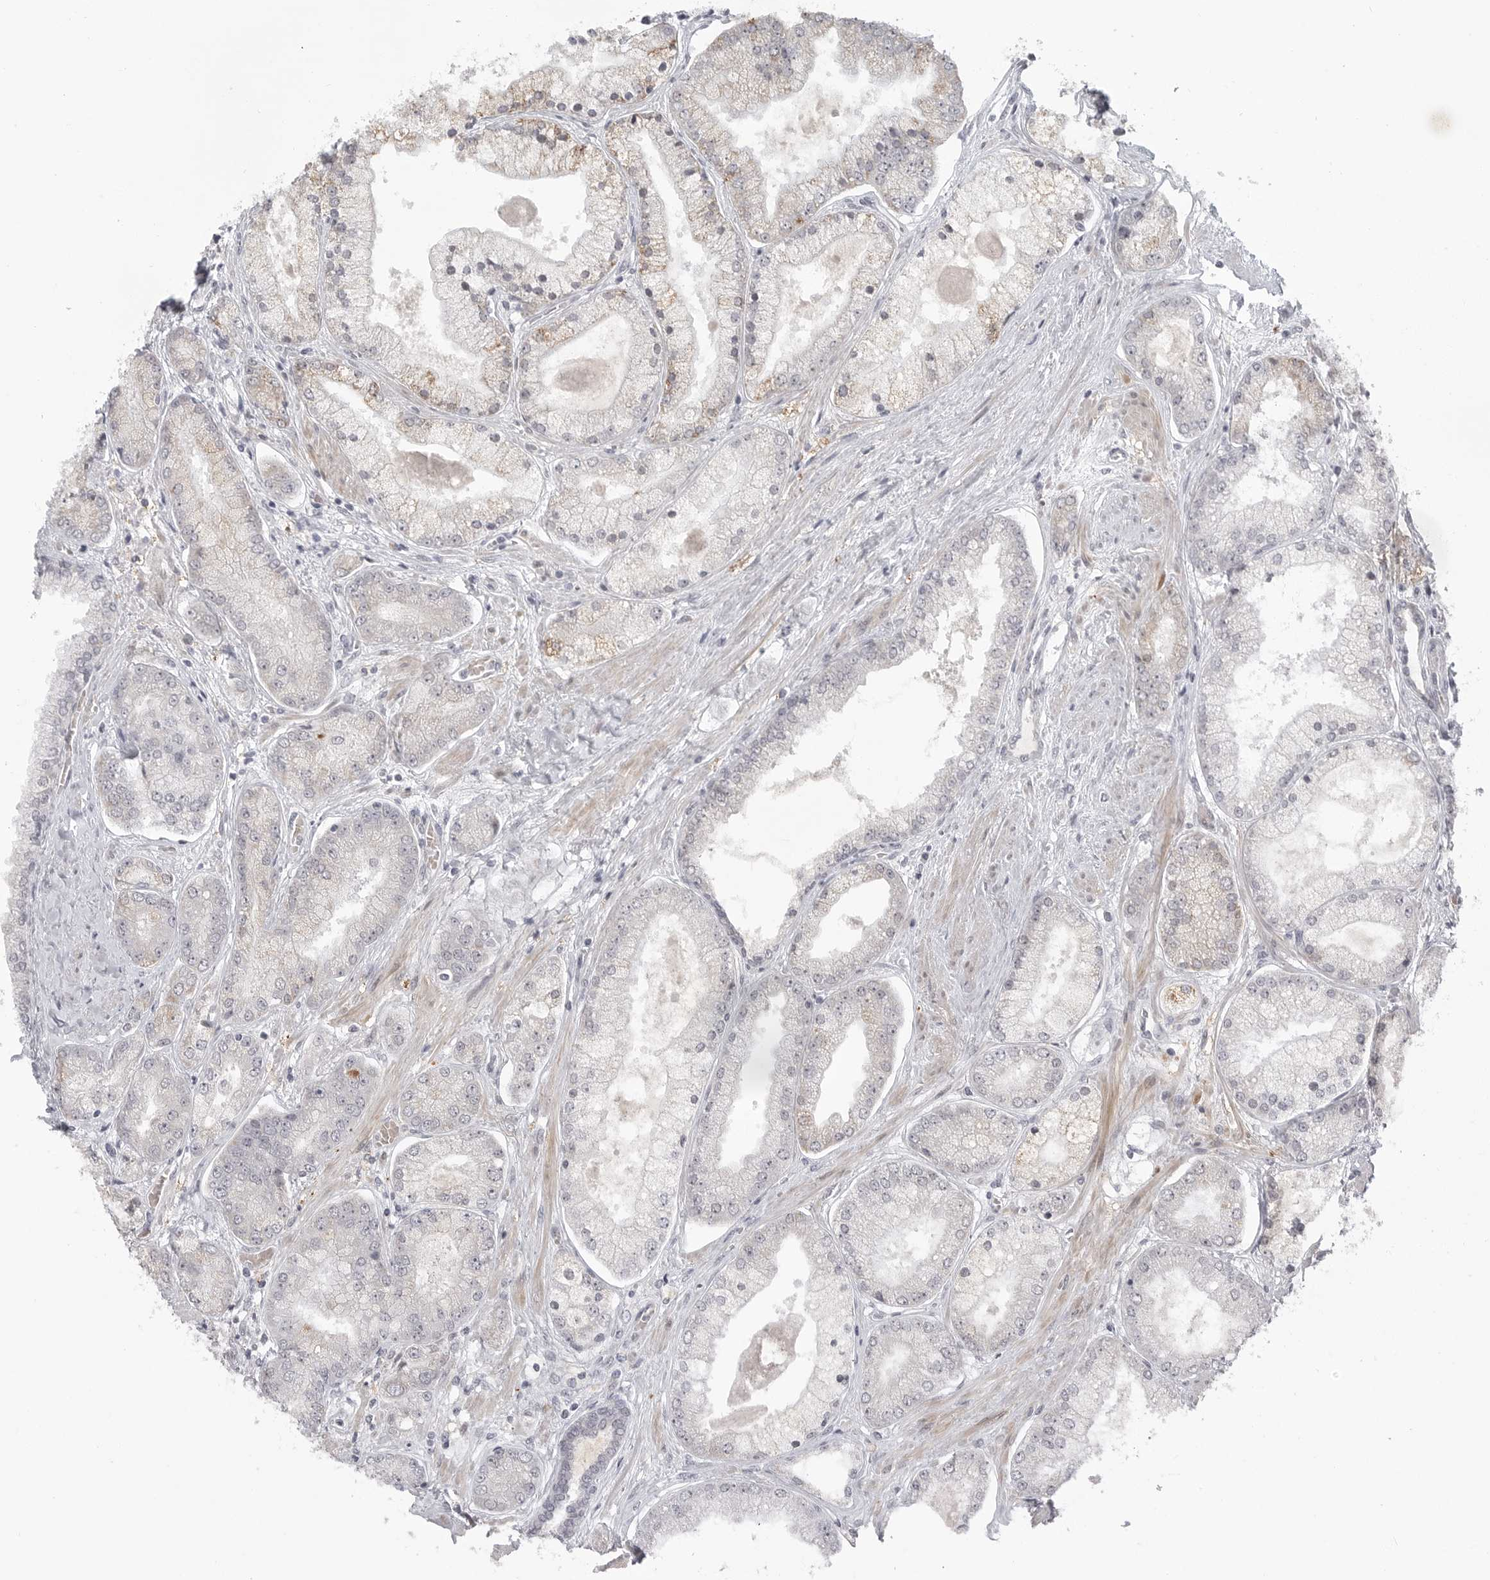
{"staining": {"intensity": "weak", "quantity": "<25%", "location": "cytoplasmic/membranous"}, "tissue": "prostate cancer", "cell_type": "Tumor cells", "image_type": "cancer", "snomed": [{"axis": "morphology", "description": "Adenocarcinoma, High grade"}, {"axis": "topography", "description": "Prostate"}], "caption": "Prostate adenocarcinoma (high-grade) was stained to show a protein in brown. There is no significant expression in tumor cells.", "gene": "TCTN3", "patient": {"sex": "male", "age": 58}}